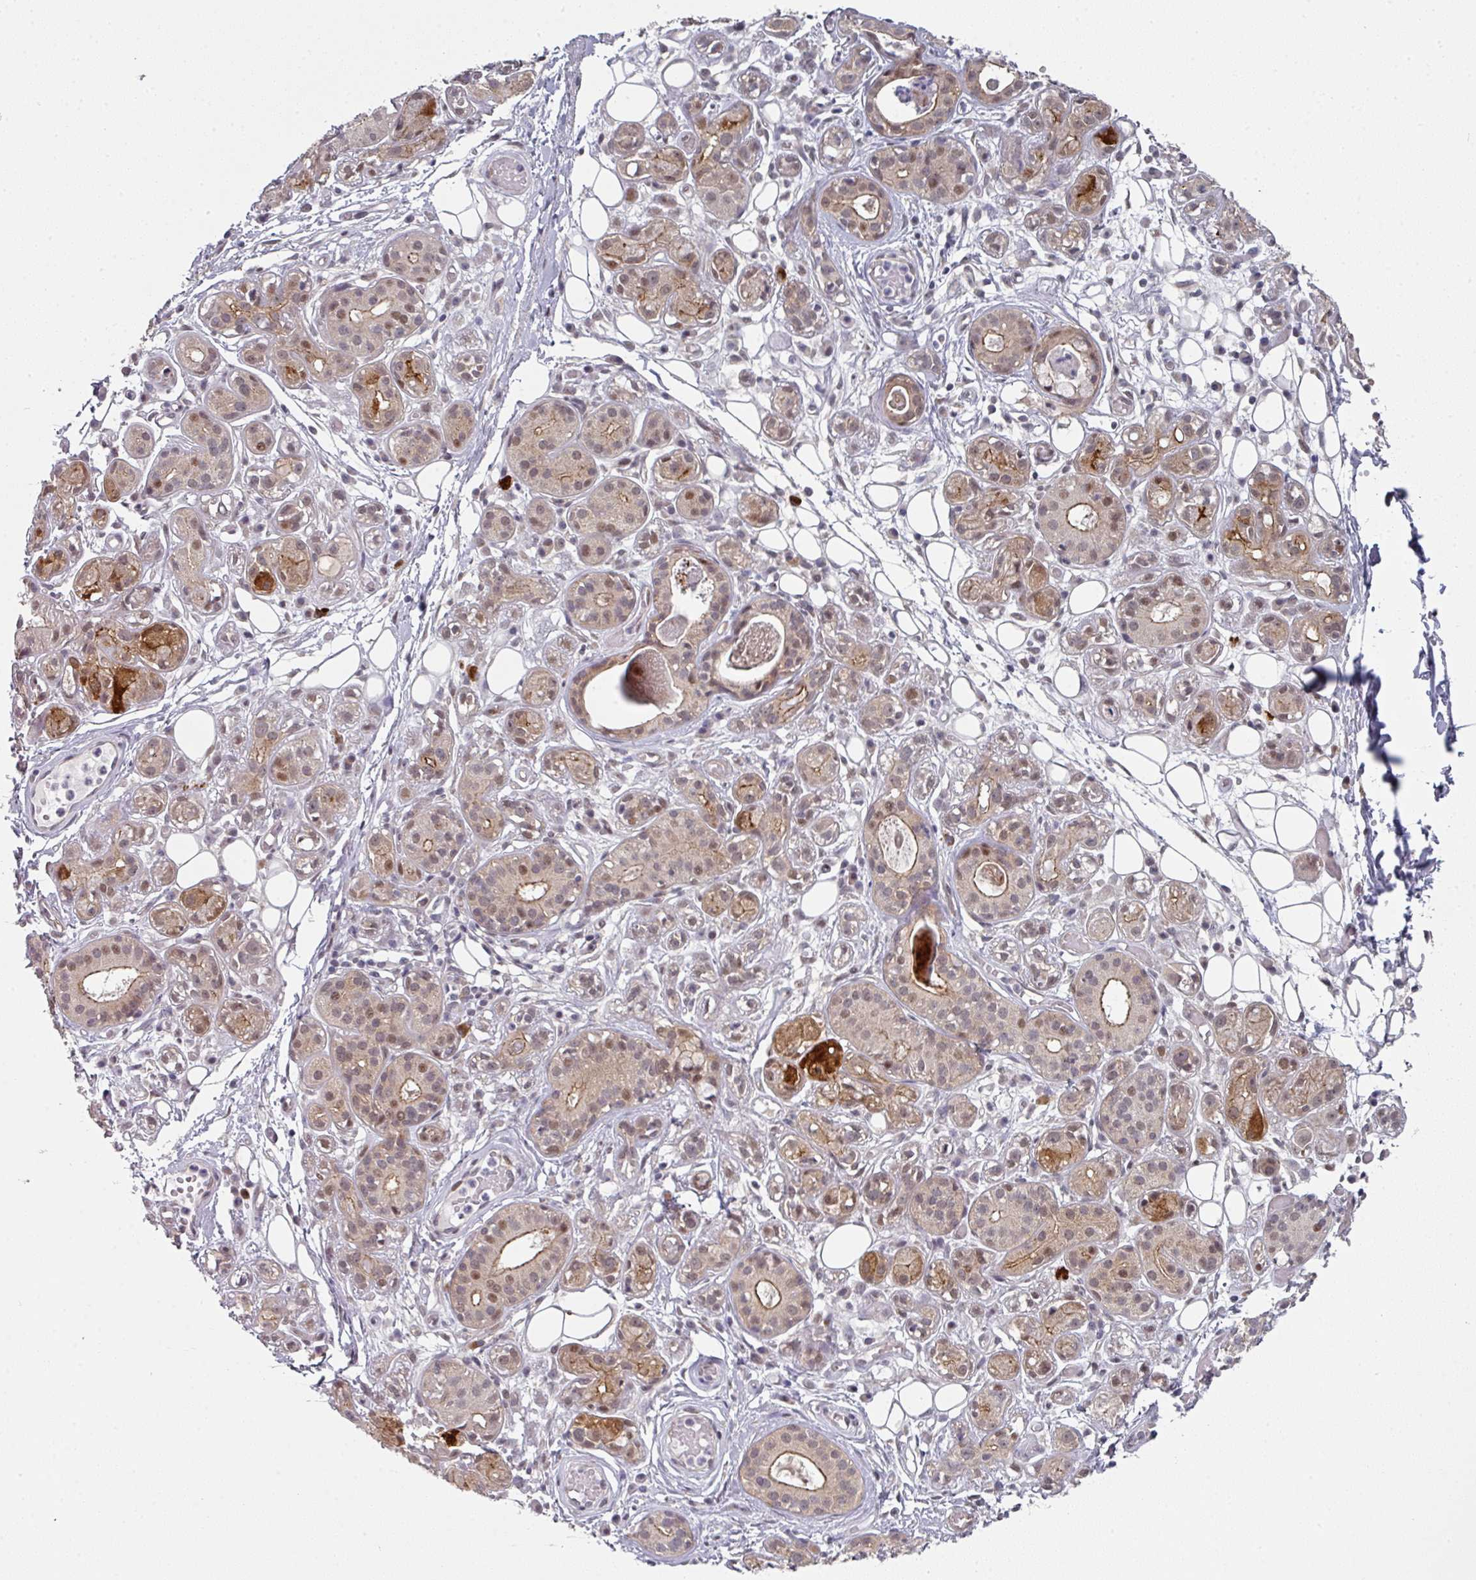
{"staining": {"intensity": "strong", "quantity": "25%-75%", "location": "cytoplasmic/membranous,nuclear"}, "tissue": "salivary gland", "cell_type": "Glandular cells", "image_type": "normal", "snomed": [{"axis": "morphology", "description": "Normal tissue, NOS"}, {"axis": "topography", "description": "Salivary gland"}], "caption": "Immunohistochemistry (IHC) of benign salivary gland displays high levels of strong cytoplasmic/membranous,nuclear staining in about 25%-75% of glandular cells.", "gene": "TMCC1", "patient": {"sex": "male", "age": 54}}